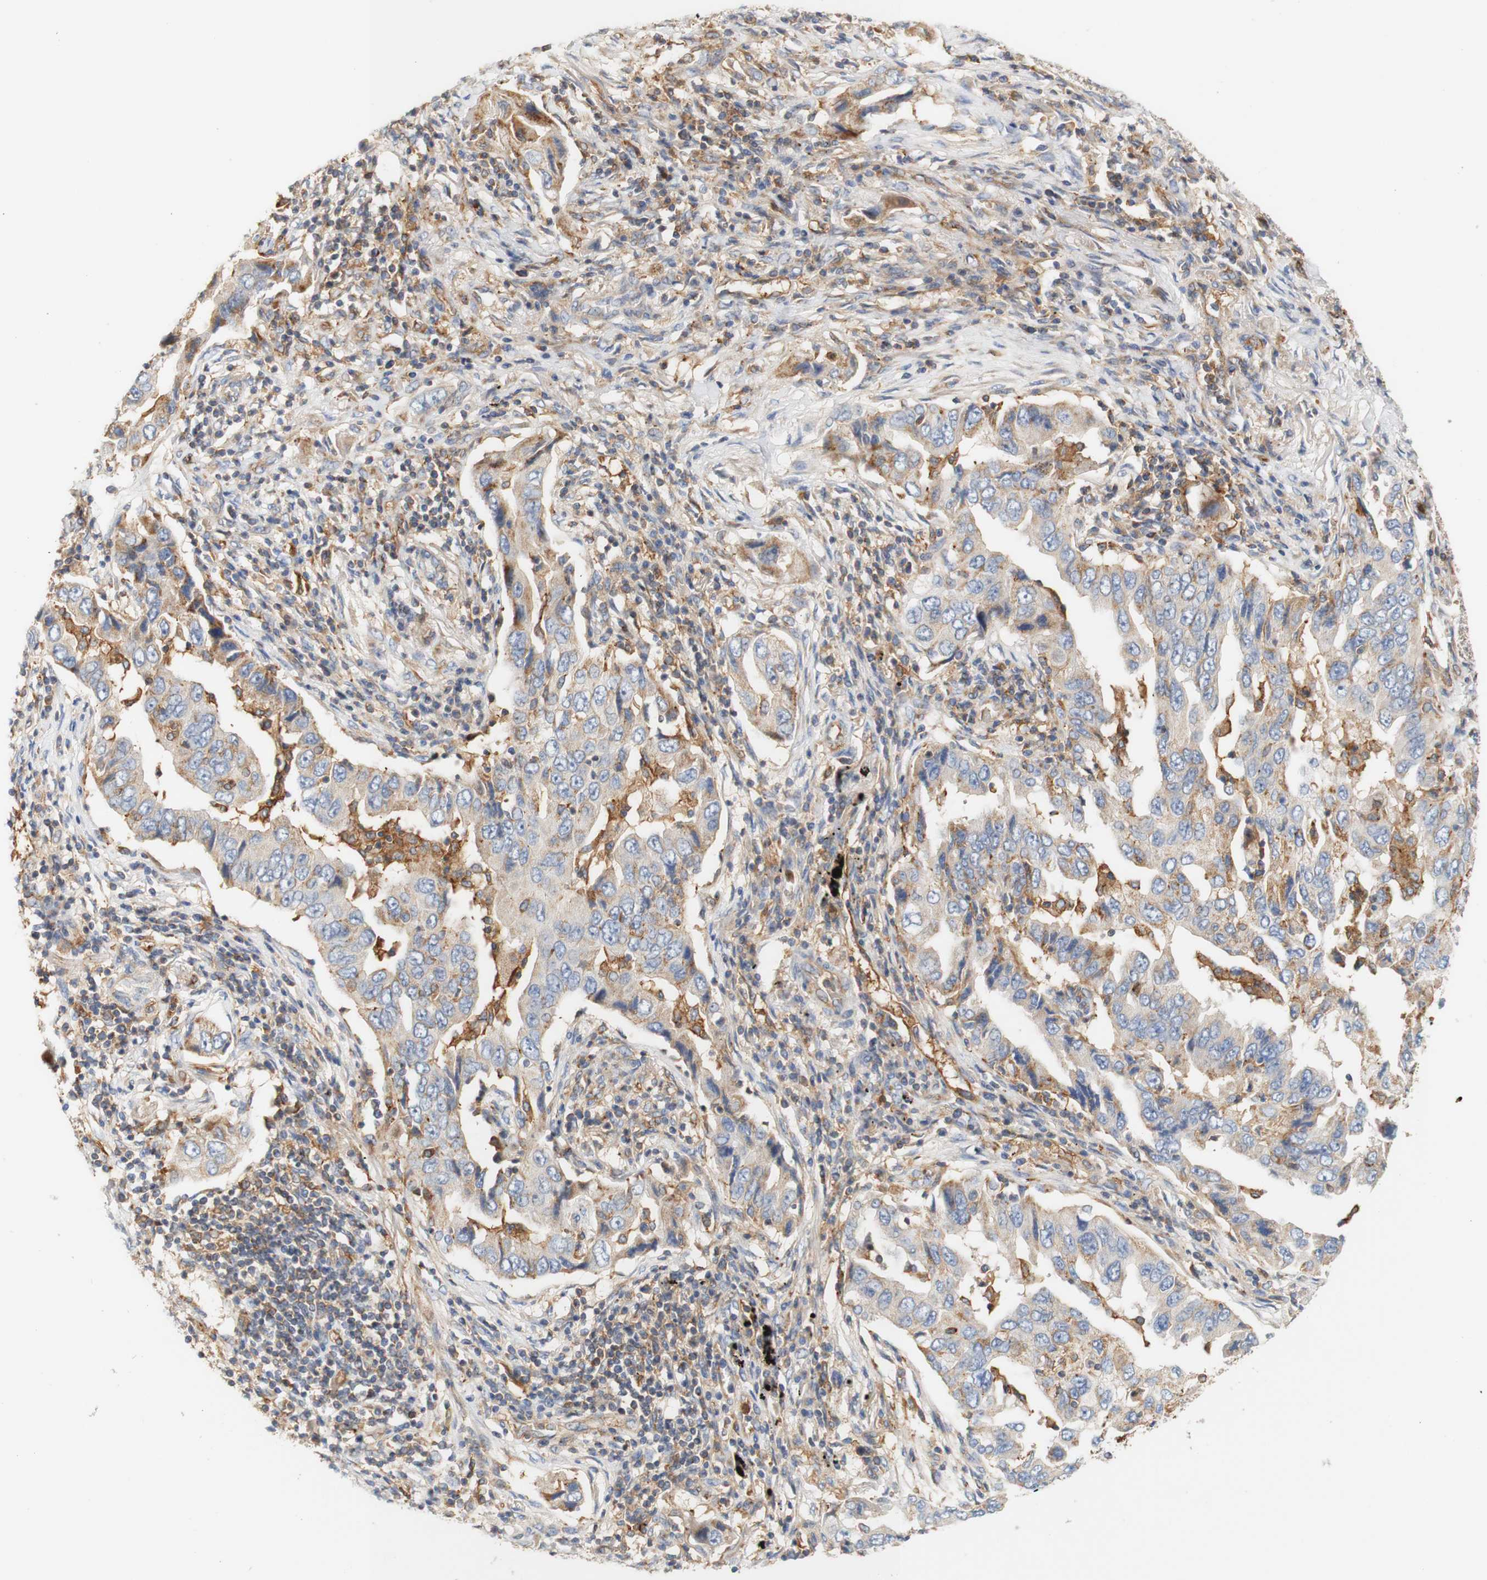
{"staining": {"intensity": "moderate", "quantity": "<25%", "location": "cytoplasmic/membranous"}, "tissue": "lung cancer", "cell_type": "Tumor cells", "image_type": "cancer", "snomed": [{"axis": "morphology", "description": "Adenocarcinoma, NOS"}, {"axis": "topography", "description": "Lung"}], "caption": "Protein expression analysis of human lung cancer reveals moderate cytoplasmic/membranous positivity in approximately <25% of tumor cells.", "gene": "PCDH7", "patient": {"sex": "female", "age": 65}}